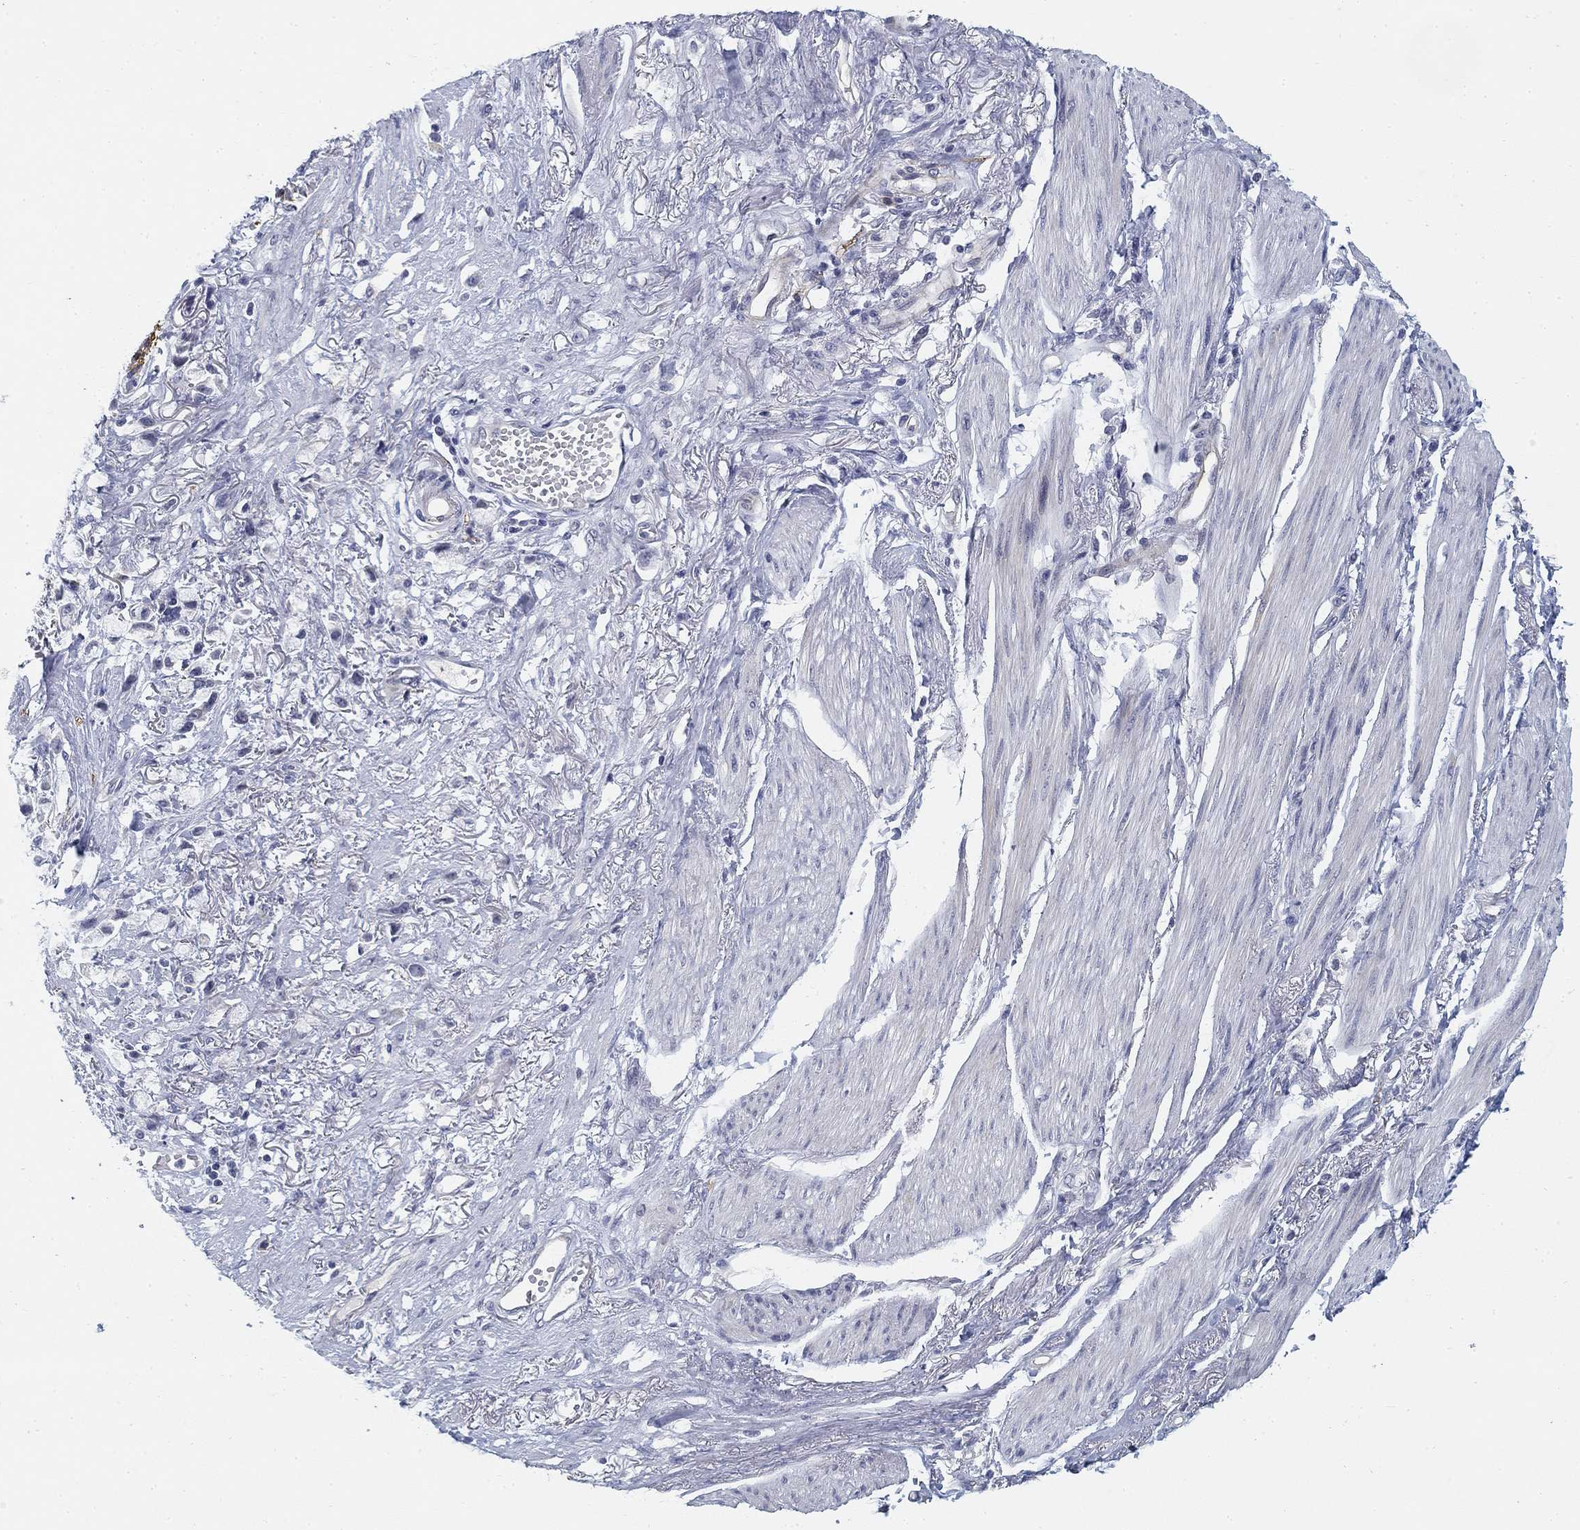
{"staining": {"intensity": "negative", "quantity": "none", "location": "none"}, "tissue": "stomach cancer", "cell_type": "Tumor cells", "image_type": "cancer", "snomed": [{"axis": "morphology", "description": "Adenocarcinoma, NOS"}, {"axis": "topography", "description": "Stomach"}], "caption": "DAB (3,3'-diaminobenzidine) immunohistochemical staining of stomach adenocarcinoma exhibits no significant expression in tumor cells.", "gene": "SLC2A5", "patient": {"sex": "female", "age": 81}}